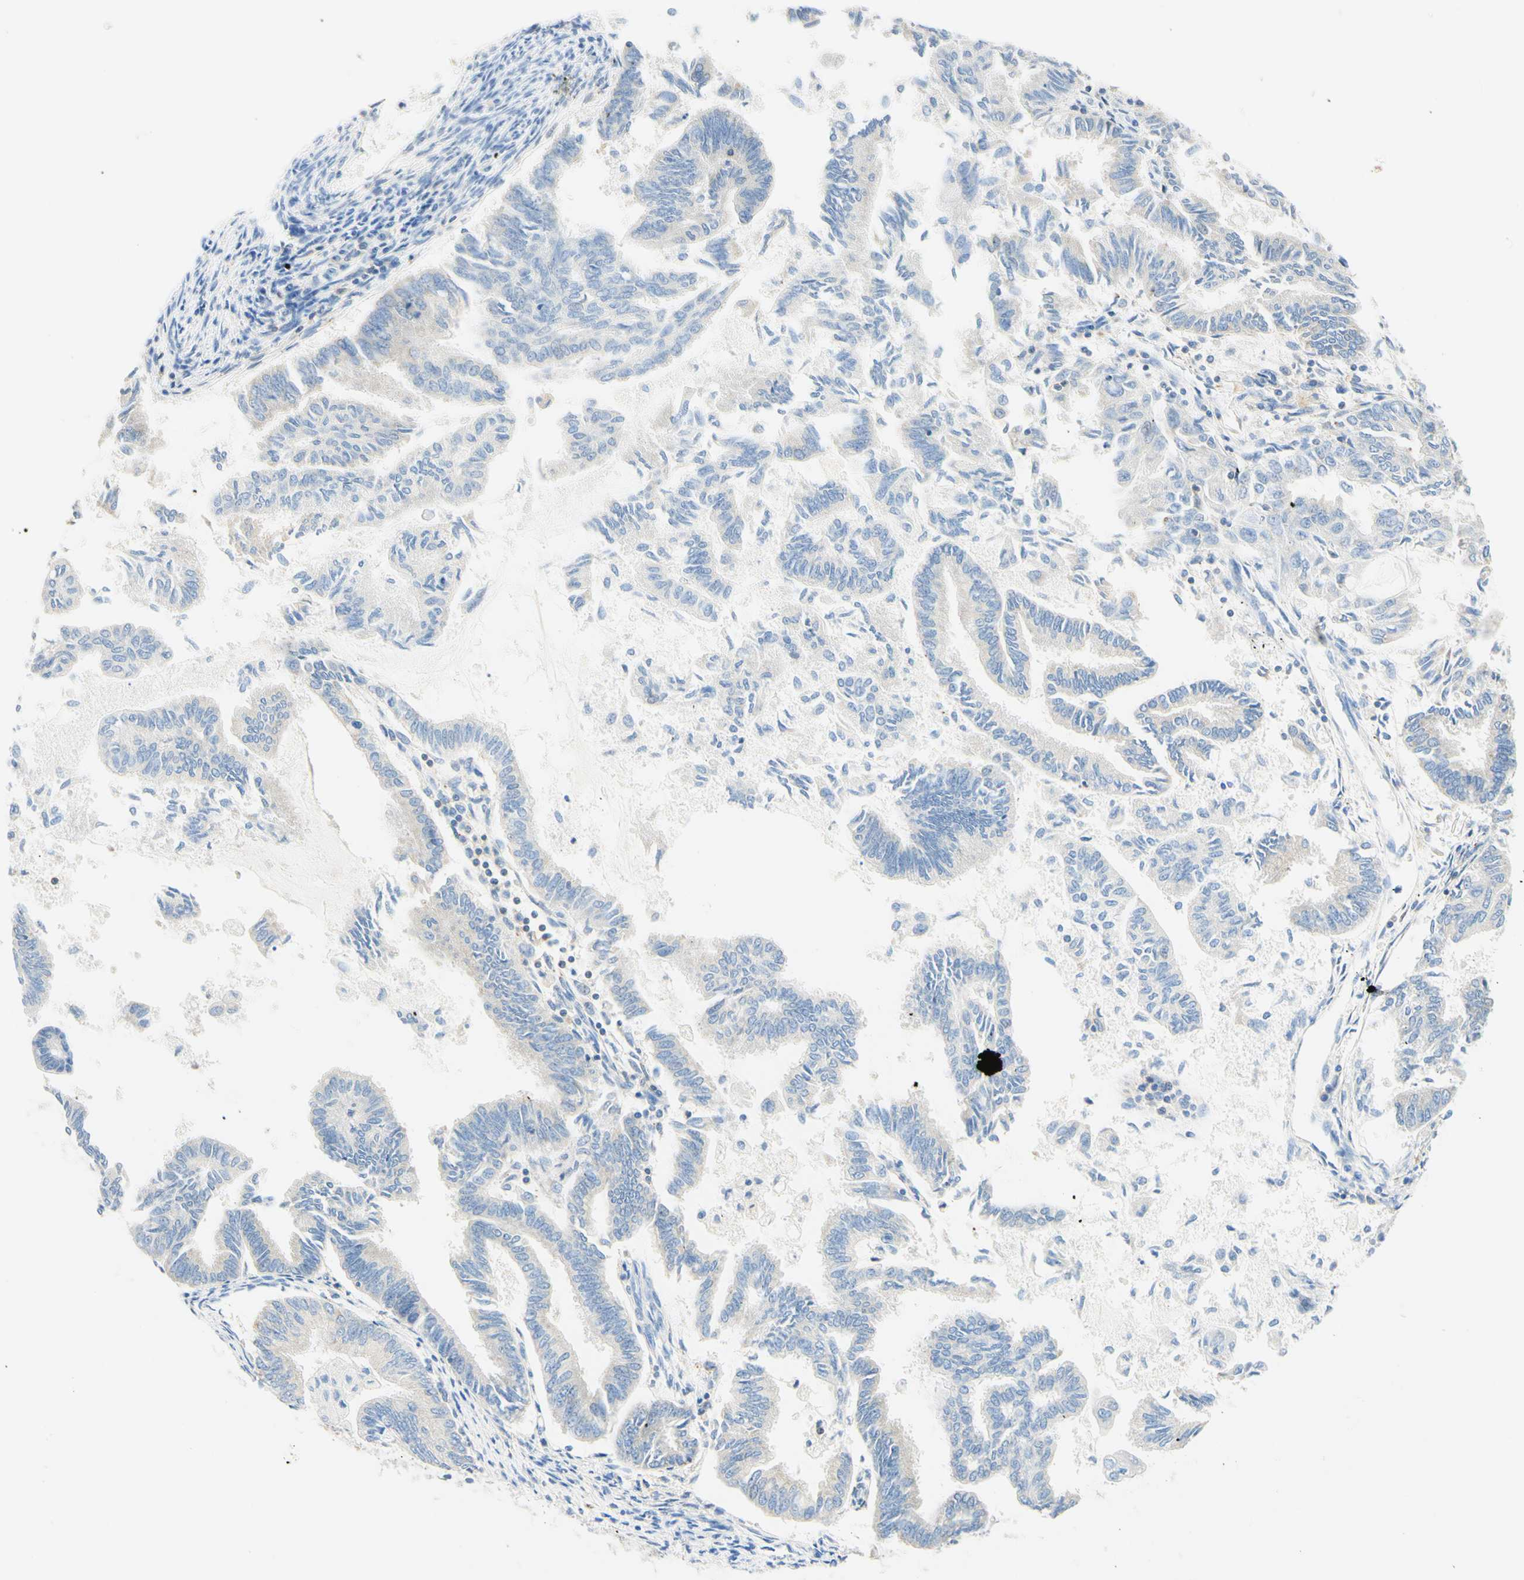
{"staining": {"intensity": "negative", "quantity": "none", "location": "none"}, "tissue": "endometrial cancer", "cell_type": "Tumor cells", "image_type": "cancer", "snomed": [{"axis": "morphology", "description": "Adenocarcinoma, NOS"}, {"axis": "topography", "description": "Endometrium"}], "caption": "The histopathology image exhibits no significant positivity in tumor cells of endometrial adenocarcinoma.", "gene": "LAT", "patient": {"sex": "female", "age": 86}}